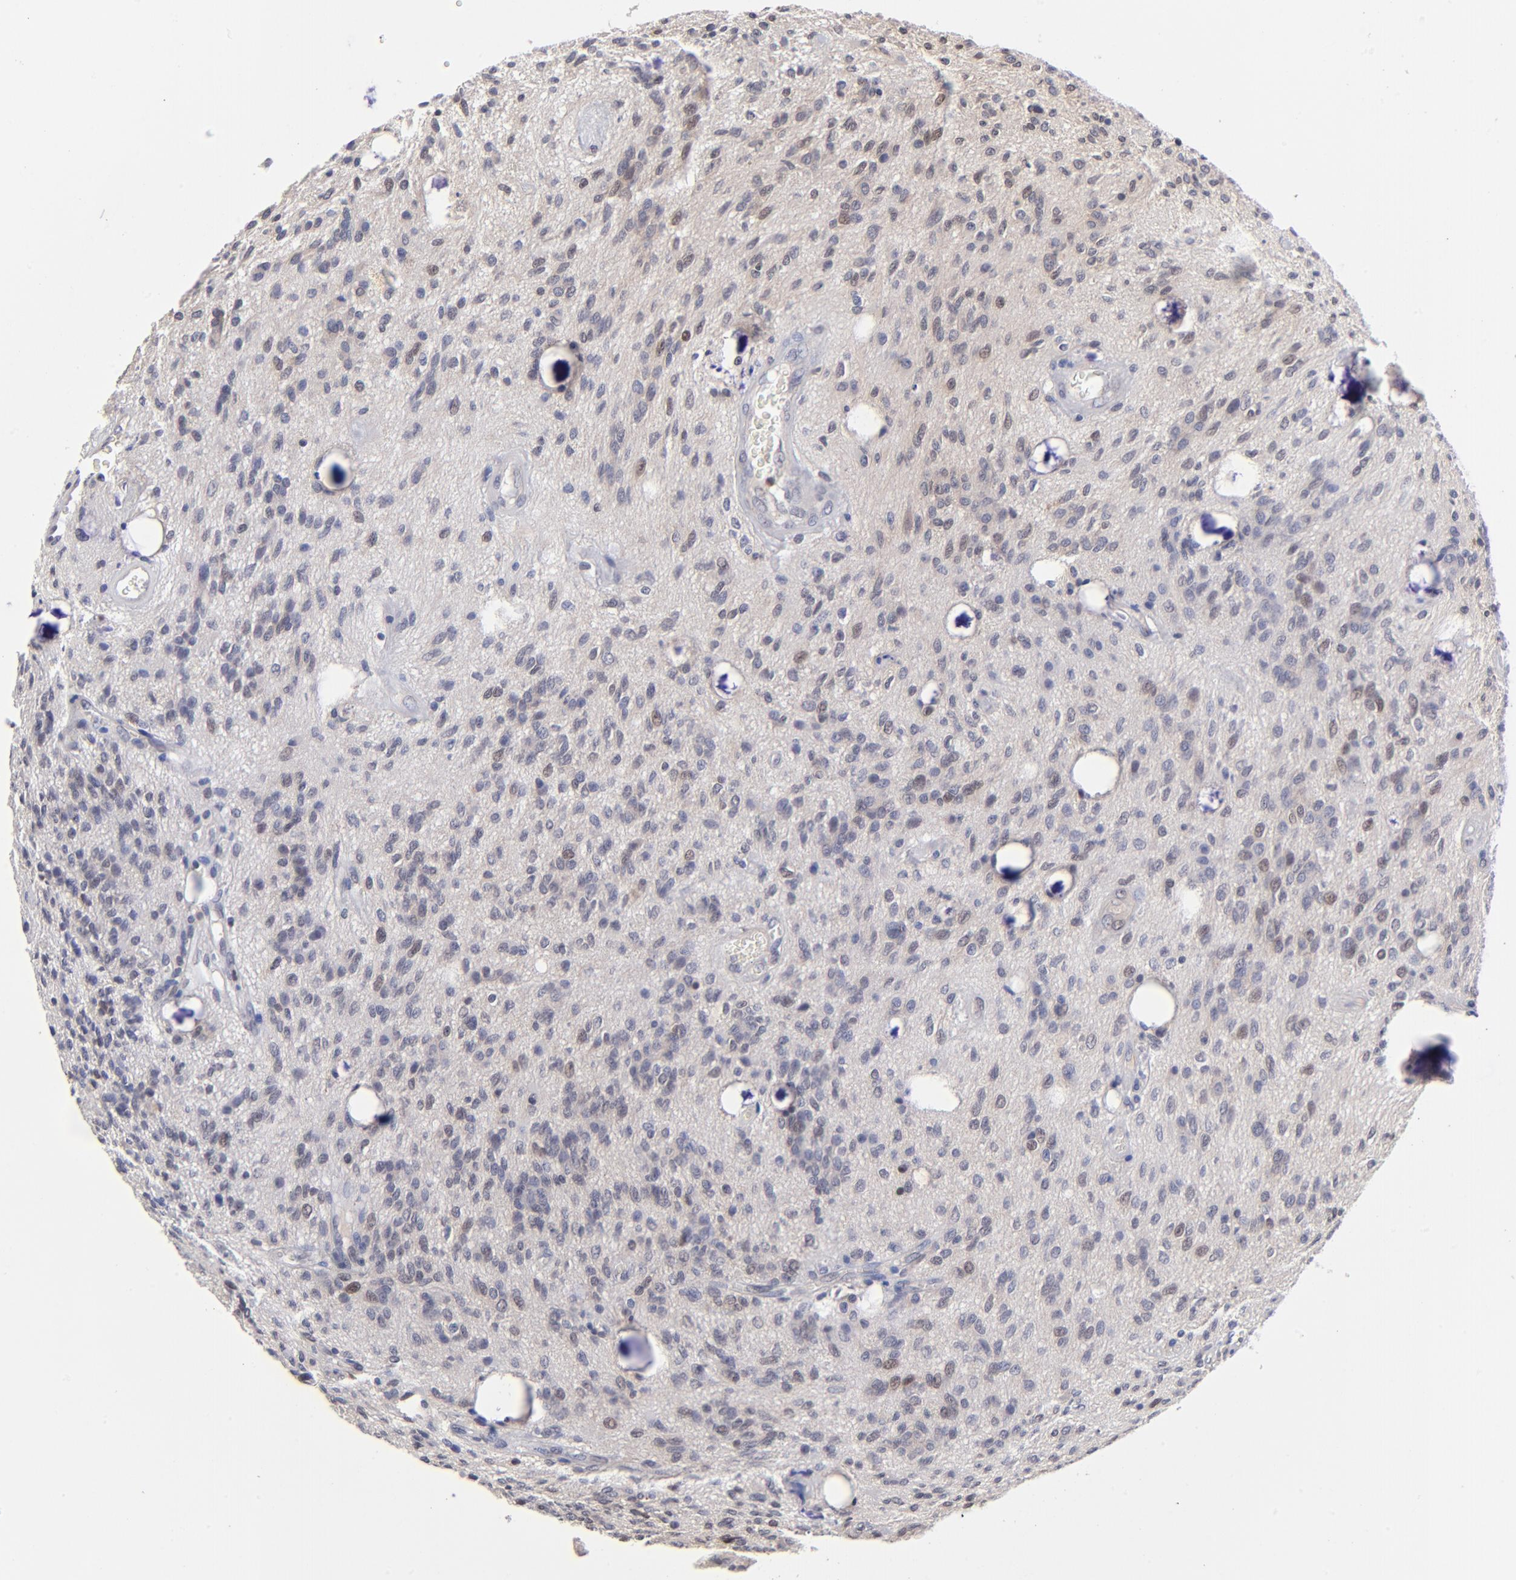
{"staining": {"intensity": "moderate", "quantity": "<25%", "location": "nuclear"}, "tissue": "glioma", "cell_type": "Tumor cells", "image_type": "cancer", "snomed": [{"axis": "morphology", "description": "Glioma, malignant, Low grade"}, {"axis": "topography", "description": "Brain"}], "caption": "IHC (DAB) staining of glioma displays moderate nuclear protein expression in approximately <25% of tumor cells. Nuclei are stained in blue.", "gene": "DCTPP1", "patient": {"sex": "female", "age": 15}}